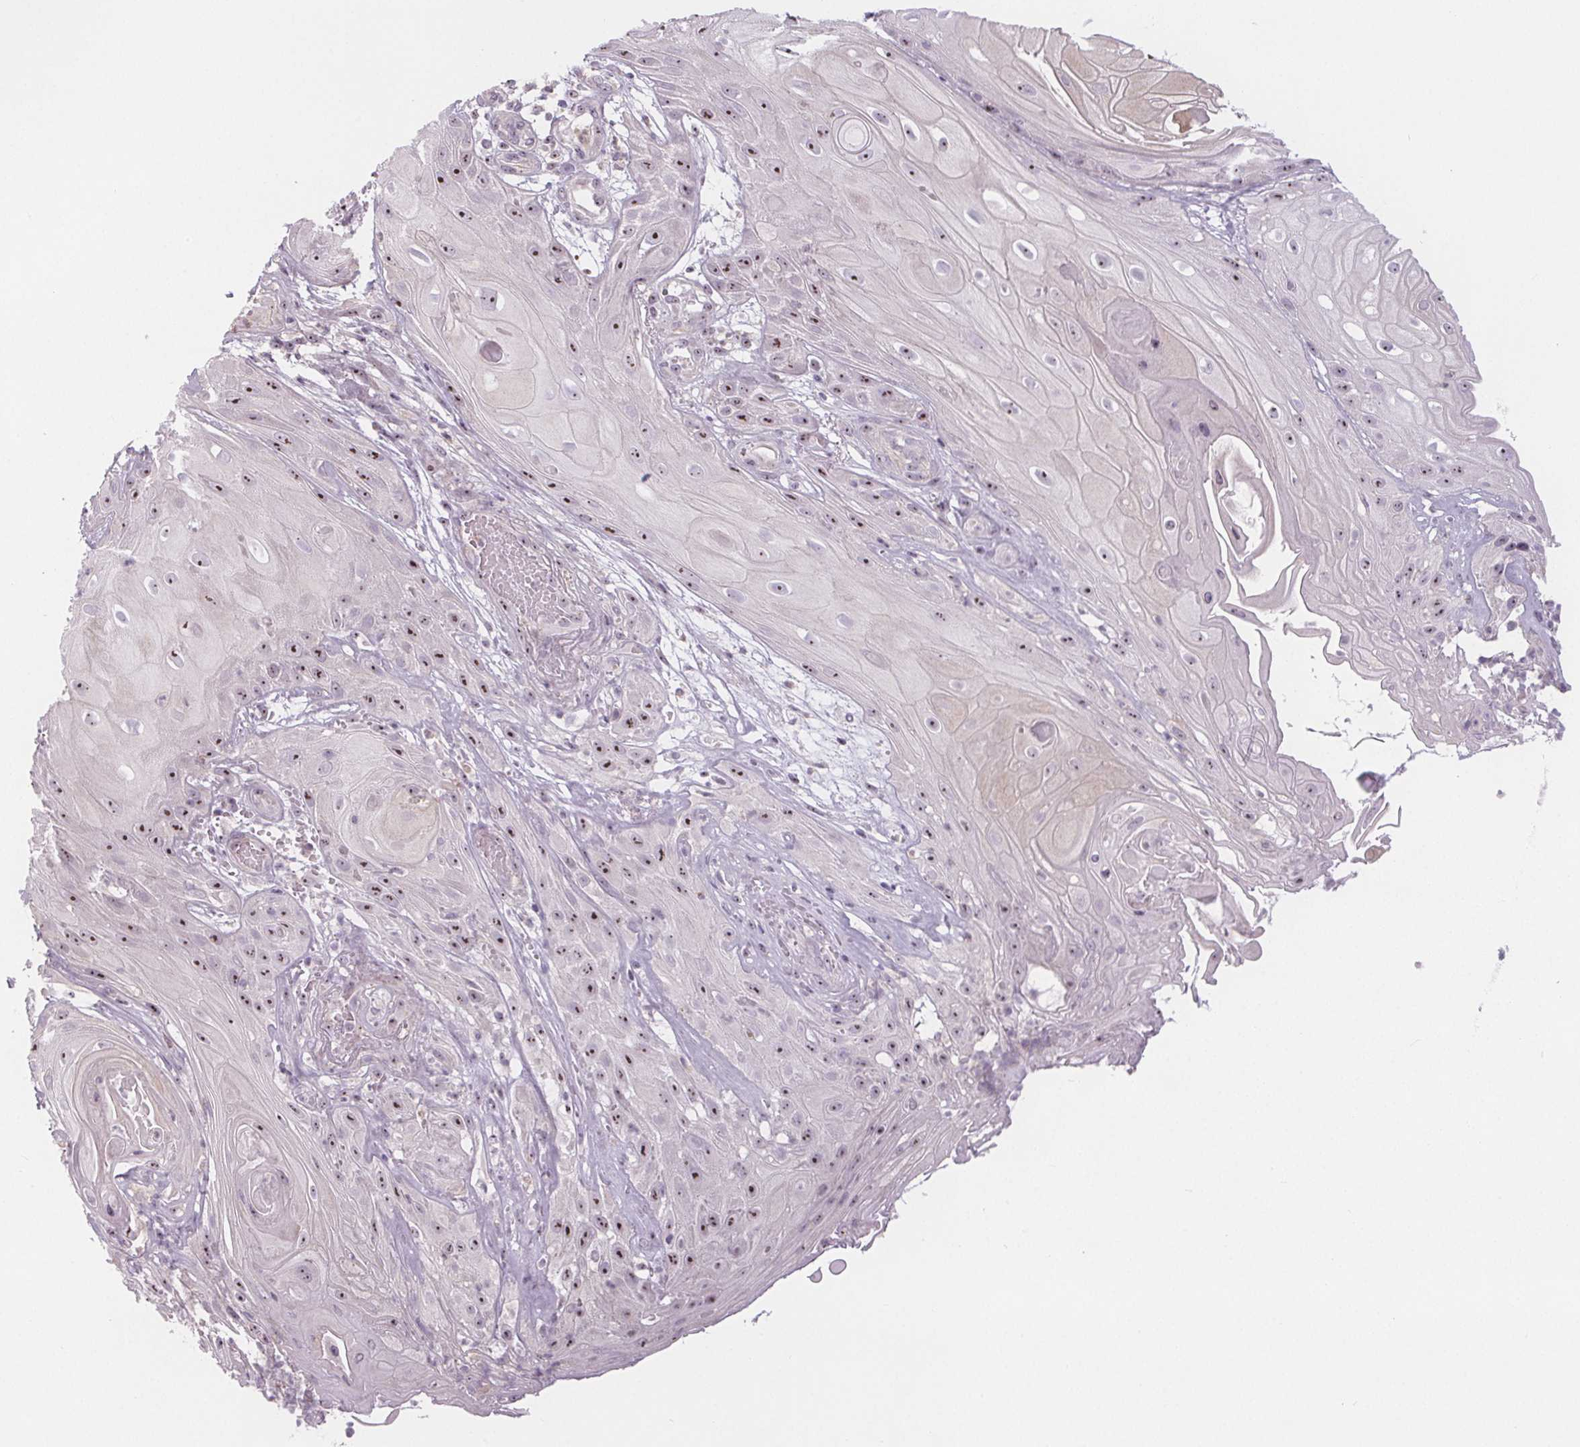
{"staining": {"intensity": "strong", "quantity": ">75%", "location": "nuclear"}, "tissue": "skin cancer", "cell_type": "Tumor cells", "image_type": "cancer", "snomed": [{"axis": "morphology", "description": "Squamous cell carcinoma, NOS"}, {"axis": "topography", "description": "Skin"}], "caption": "There is high levels of strong nuclear staining in tumor cells of skin cancer (squamous cell carcinoma), as demonstrated by immunohistochemical staining (brown color).", "gene": "NOLC1", "patient": {"sex": "male", "age": 62}}